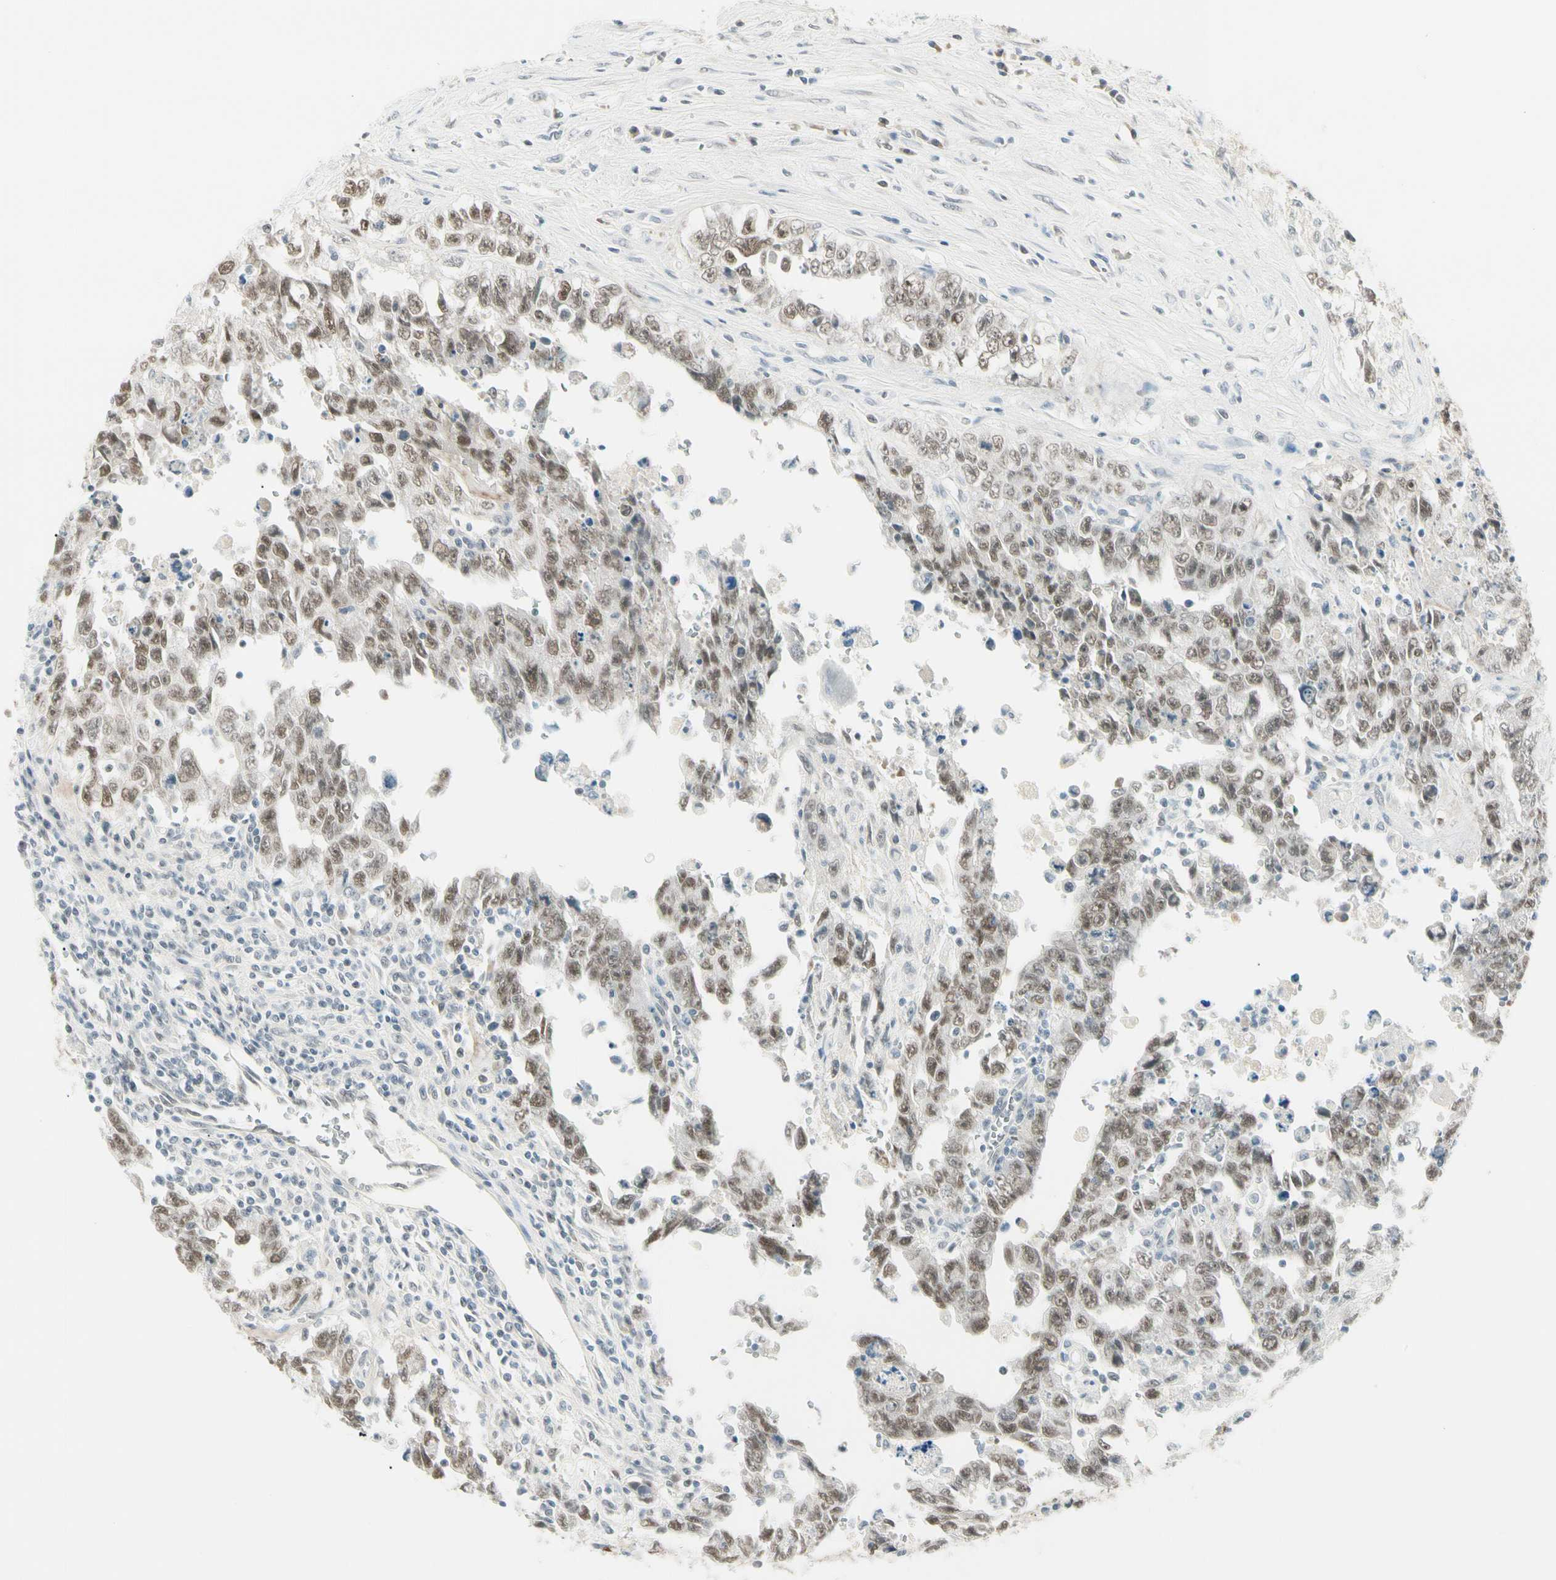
{"staining": {"intensity": "moderate", "quantity": ">75%", "location": "nuclear"}, "tissue": "testis cancer", "cell_type": "Tumor cells", "image_type": "cancer", "snomed": [{"axis": "morphology", "description": "Carcinoma, Embryonal, NOS"}, {"axis": "topography", "description": "Testis"}], "caption": "Moderate nuclear staining for a protein is appreciated in approximately >75% of tumor cells of testis embryonal carcinoma using immunohistochemistry.", "gene": "ASPN", "patient": {"sex": "male", "age": 28}}